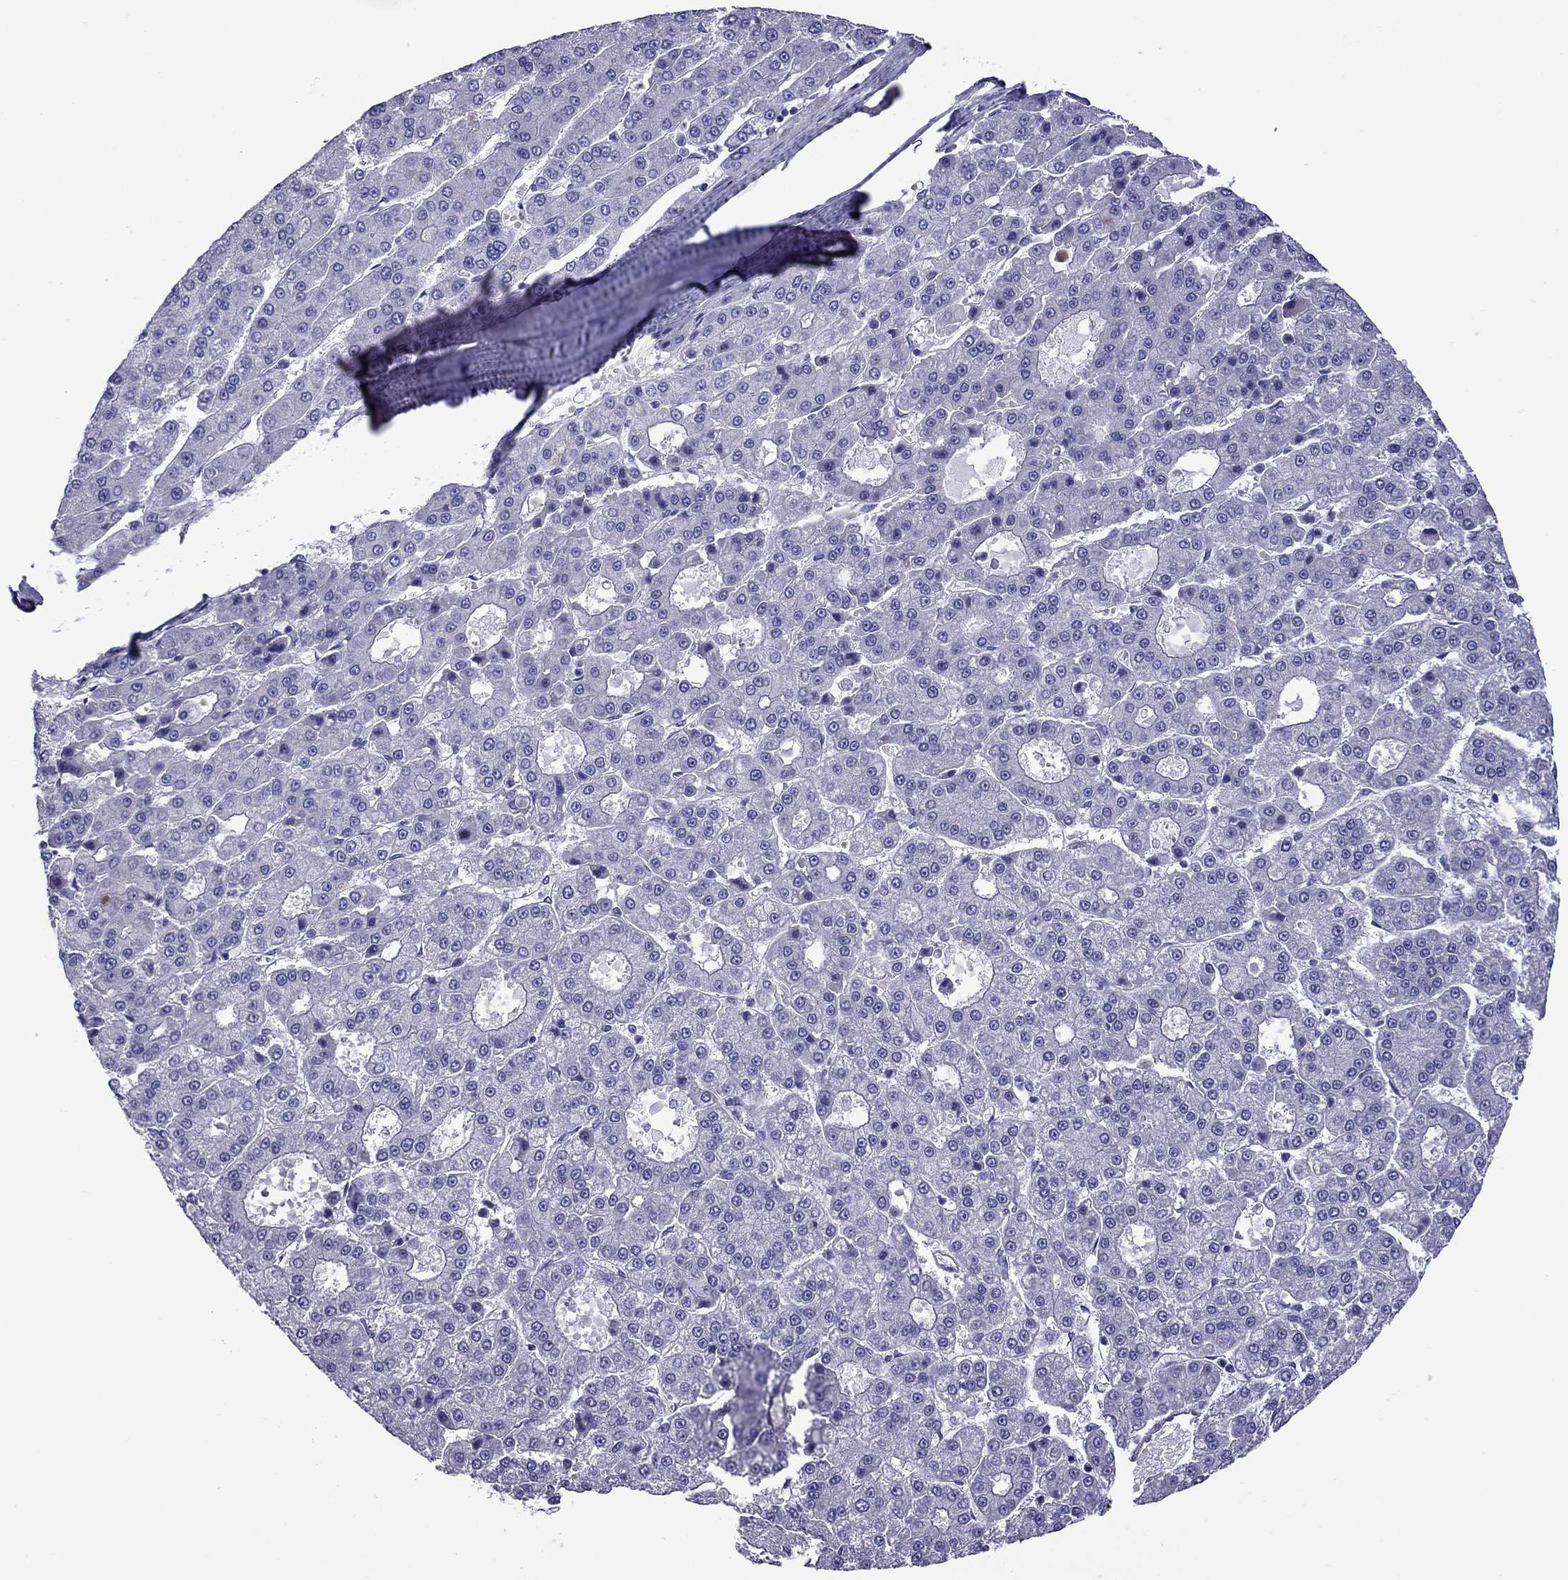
{"staining": {"intensity": "negative", "quantity": "none", "location": "none"}, "tissue": "liver cancer", "cell_type": "Tumor cells", "image_type": "cancer", "snomed": [{"axis": "morphology", "description": "Carcinoma, Hepatocellular, NOS"}, {"axis": "topography", "description": "Liver"}], "caption": "The histopathology image demonstrates no staining of tumor cells in liver cancer (hepatocellular carcinoma).", "gene": "CHRNA5", "patient": {"sex": "male", "age": 70}}